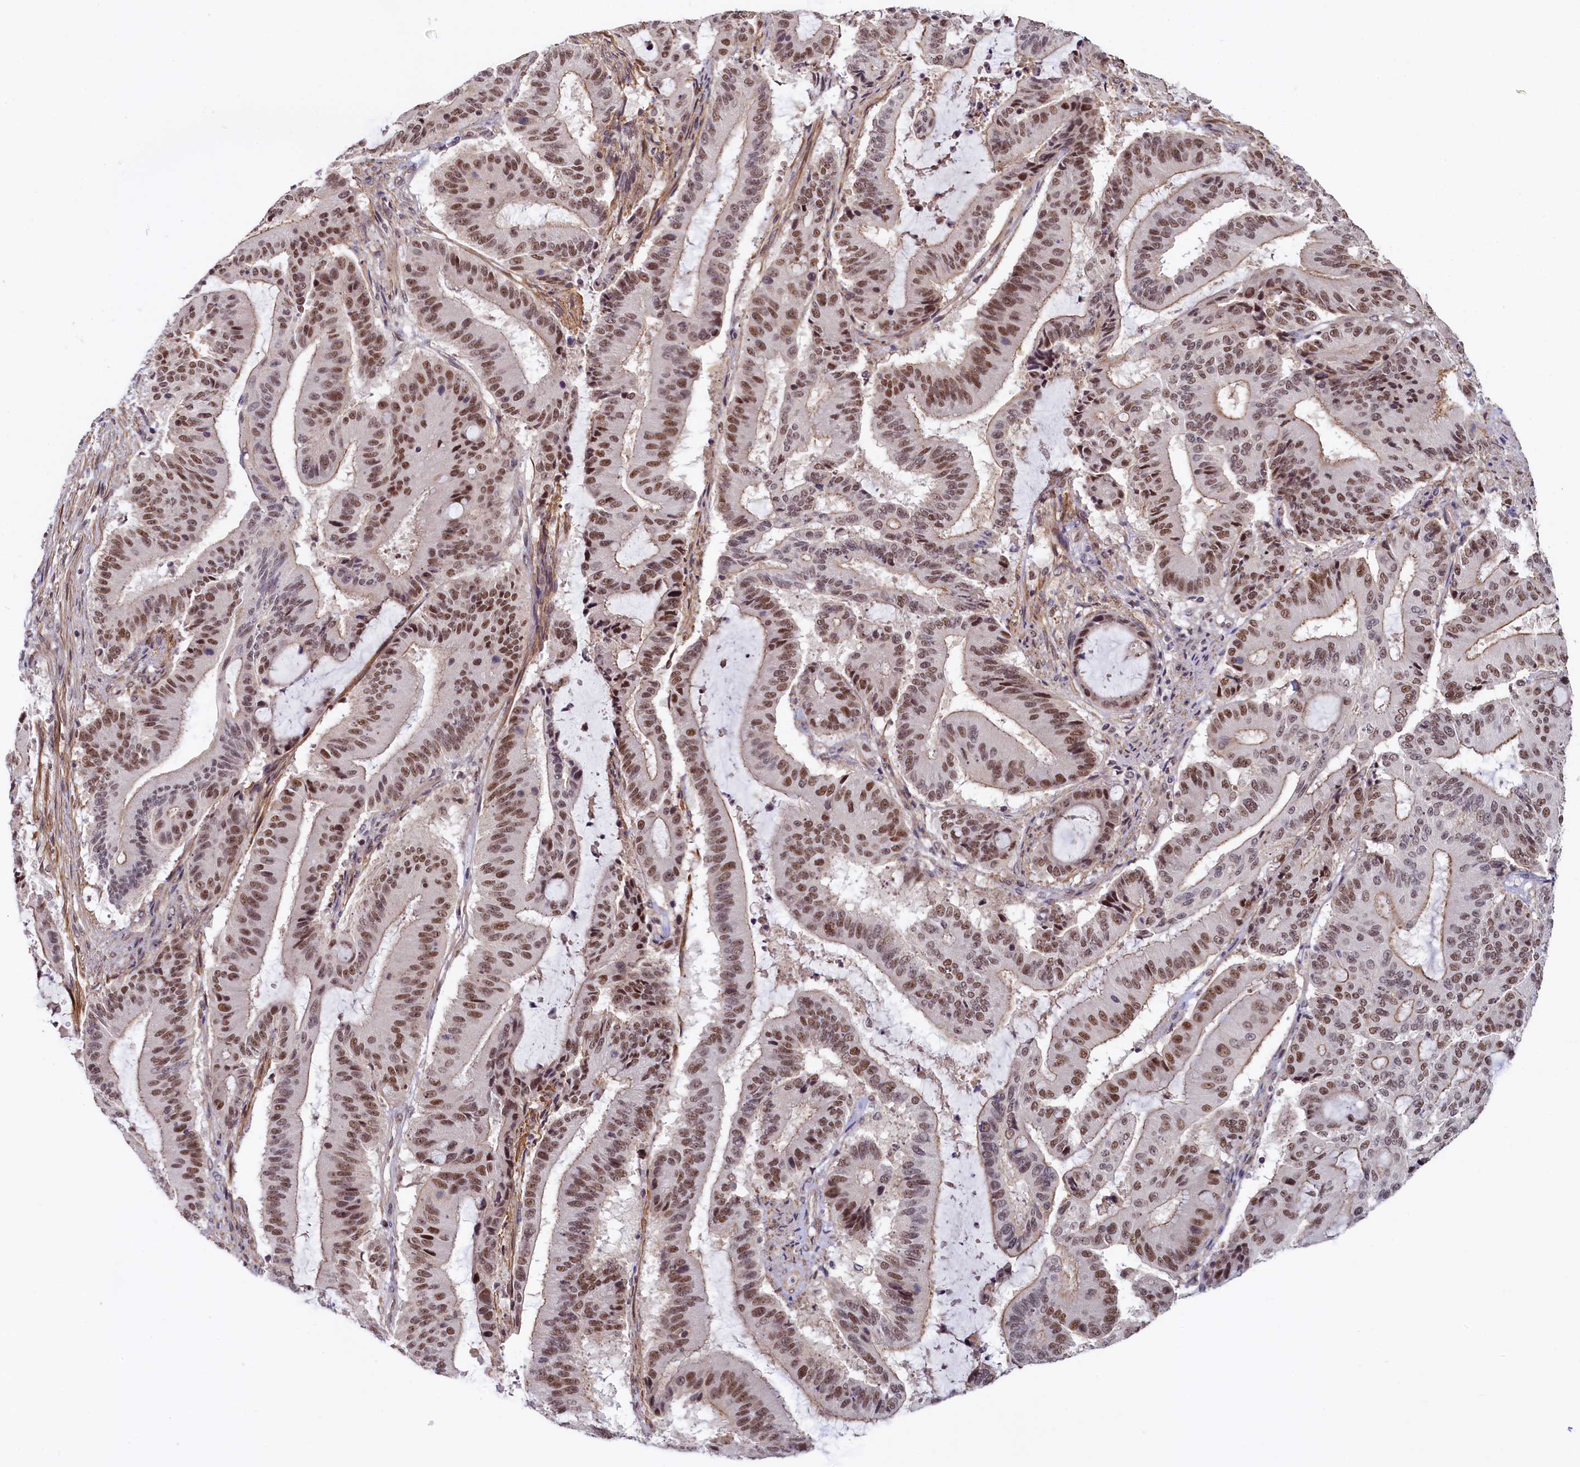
{"staining": {"intensity": "moderate", "quantity": ">75%", "location": "nuclear"}, "tissue": "liver cancer", "cell_type": "Tumor cells", "image_type": "cancer", "snomed": [{"axis": "morphology", "description": "Normal tissue, NOS"}, {"axis": "morphology", "description": "Cholangiocarcinoma"}, {"axis": "topography", "description": "Liver"}, {"axis": "topography", "description": "Peripheral nerve tissue"}], "caption": "High-magnification brightfield microscopy of liver cancer stained with DAB (brown) and counterstained with hematoxylin (blue). tumor cells exhibit moderate nuclear staining is seen in approximately>75% of cells.", "gene": "INTS14", "patient": {"sex": "female", "age": 73}}